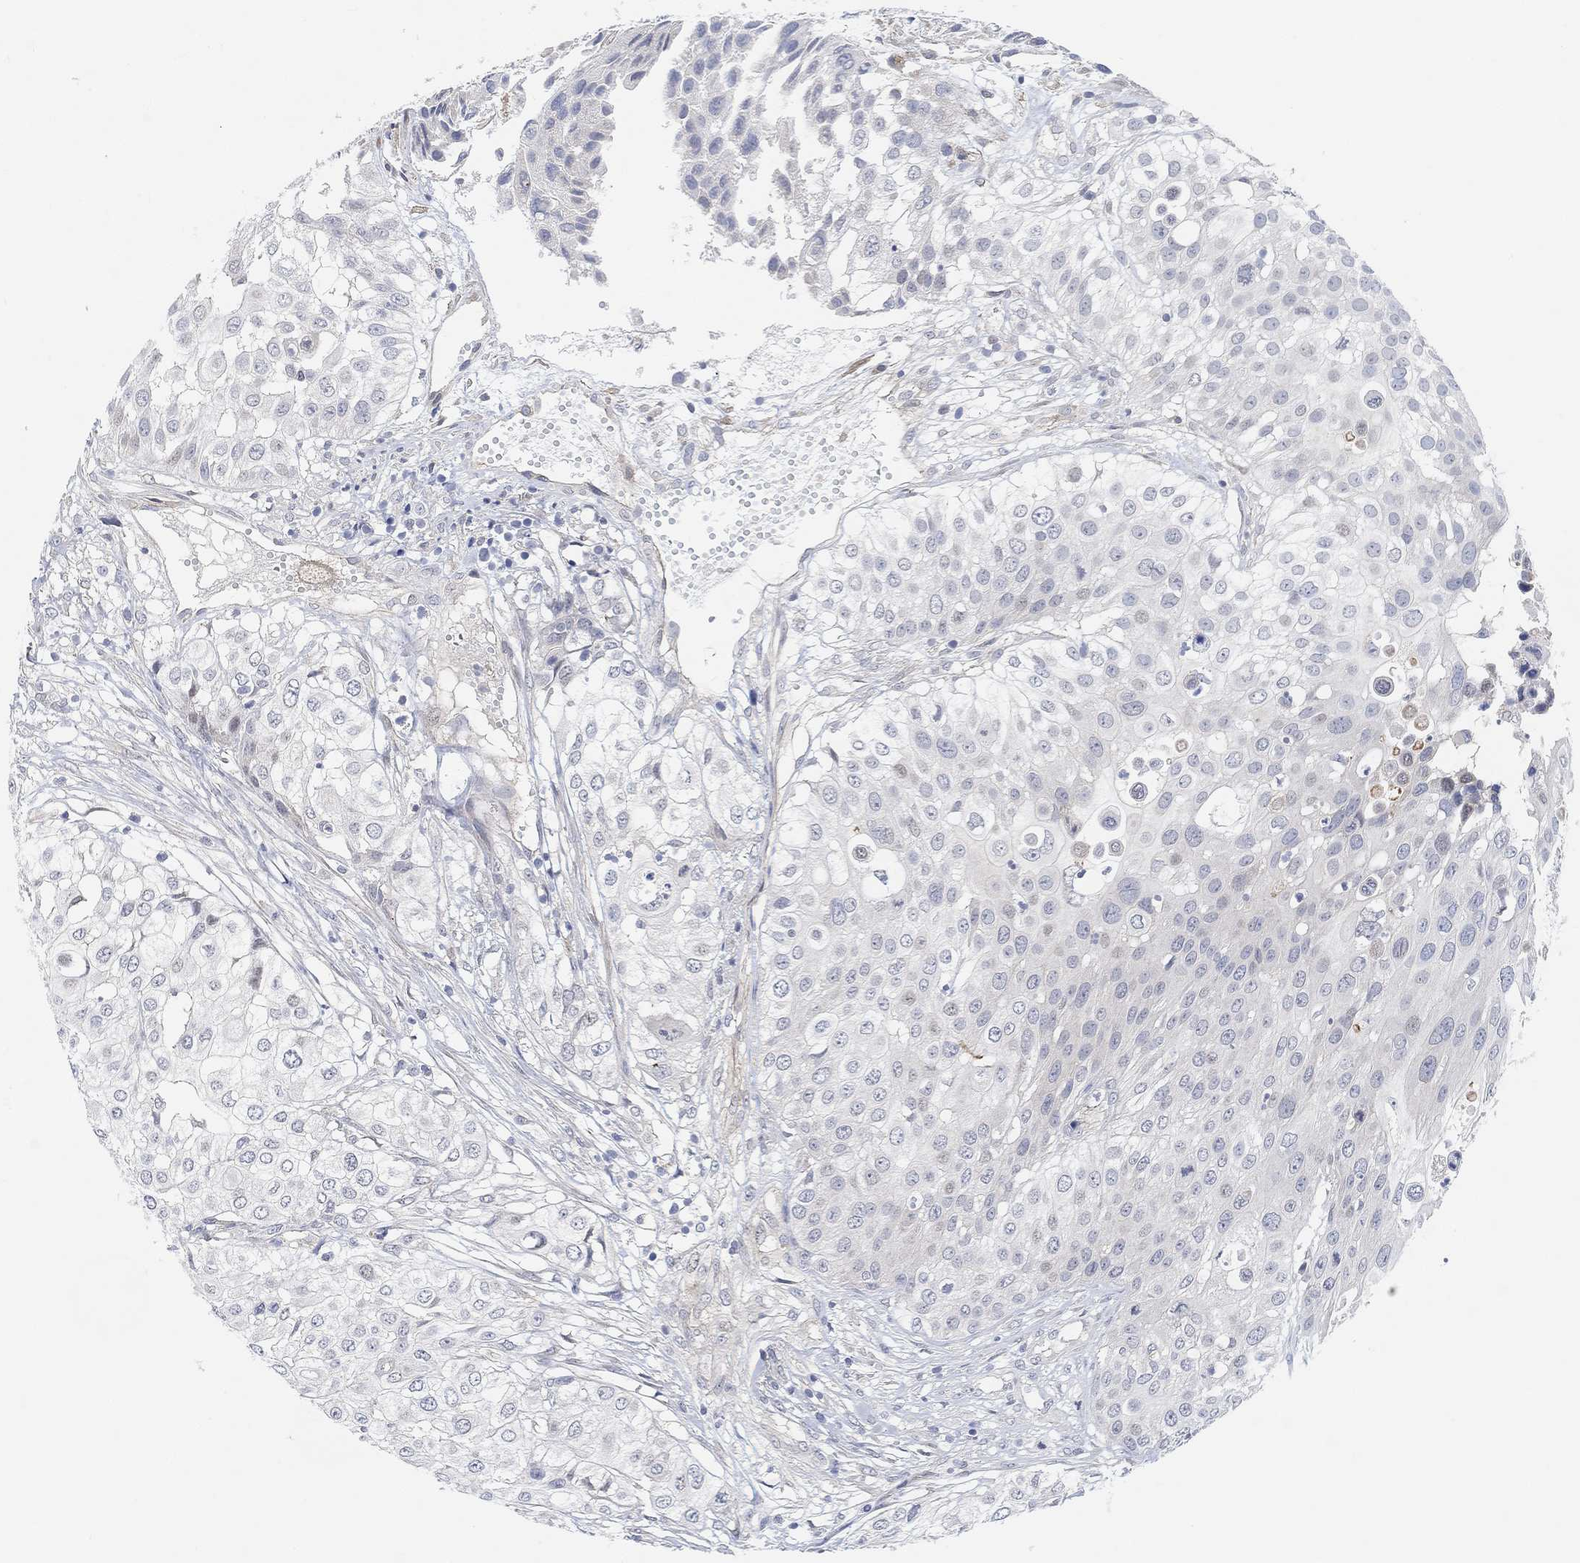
{"staining": {"intensity": "negative", "quantity": "none", "location": "none"}, "tissue": "urothelial cancer", "cell_type": "Tumor cells", "image_type": "cancer", "snomed": [{"axis": "morphology", "description": "Urothelial carcinoma, High grade"}, {"axis": "topography", "description": "Urinary bladder"}], "caption": "Micrograph shows no protein positivity in tumor cells of urothelial cancer tissue.", "gene": "HCRTR1", "patient": {"sex": "female", "age": 79}}